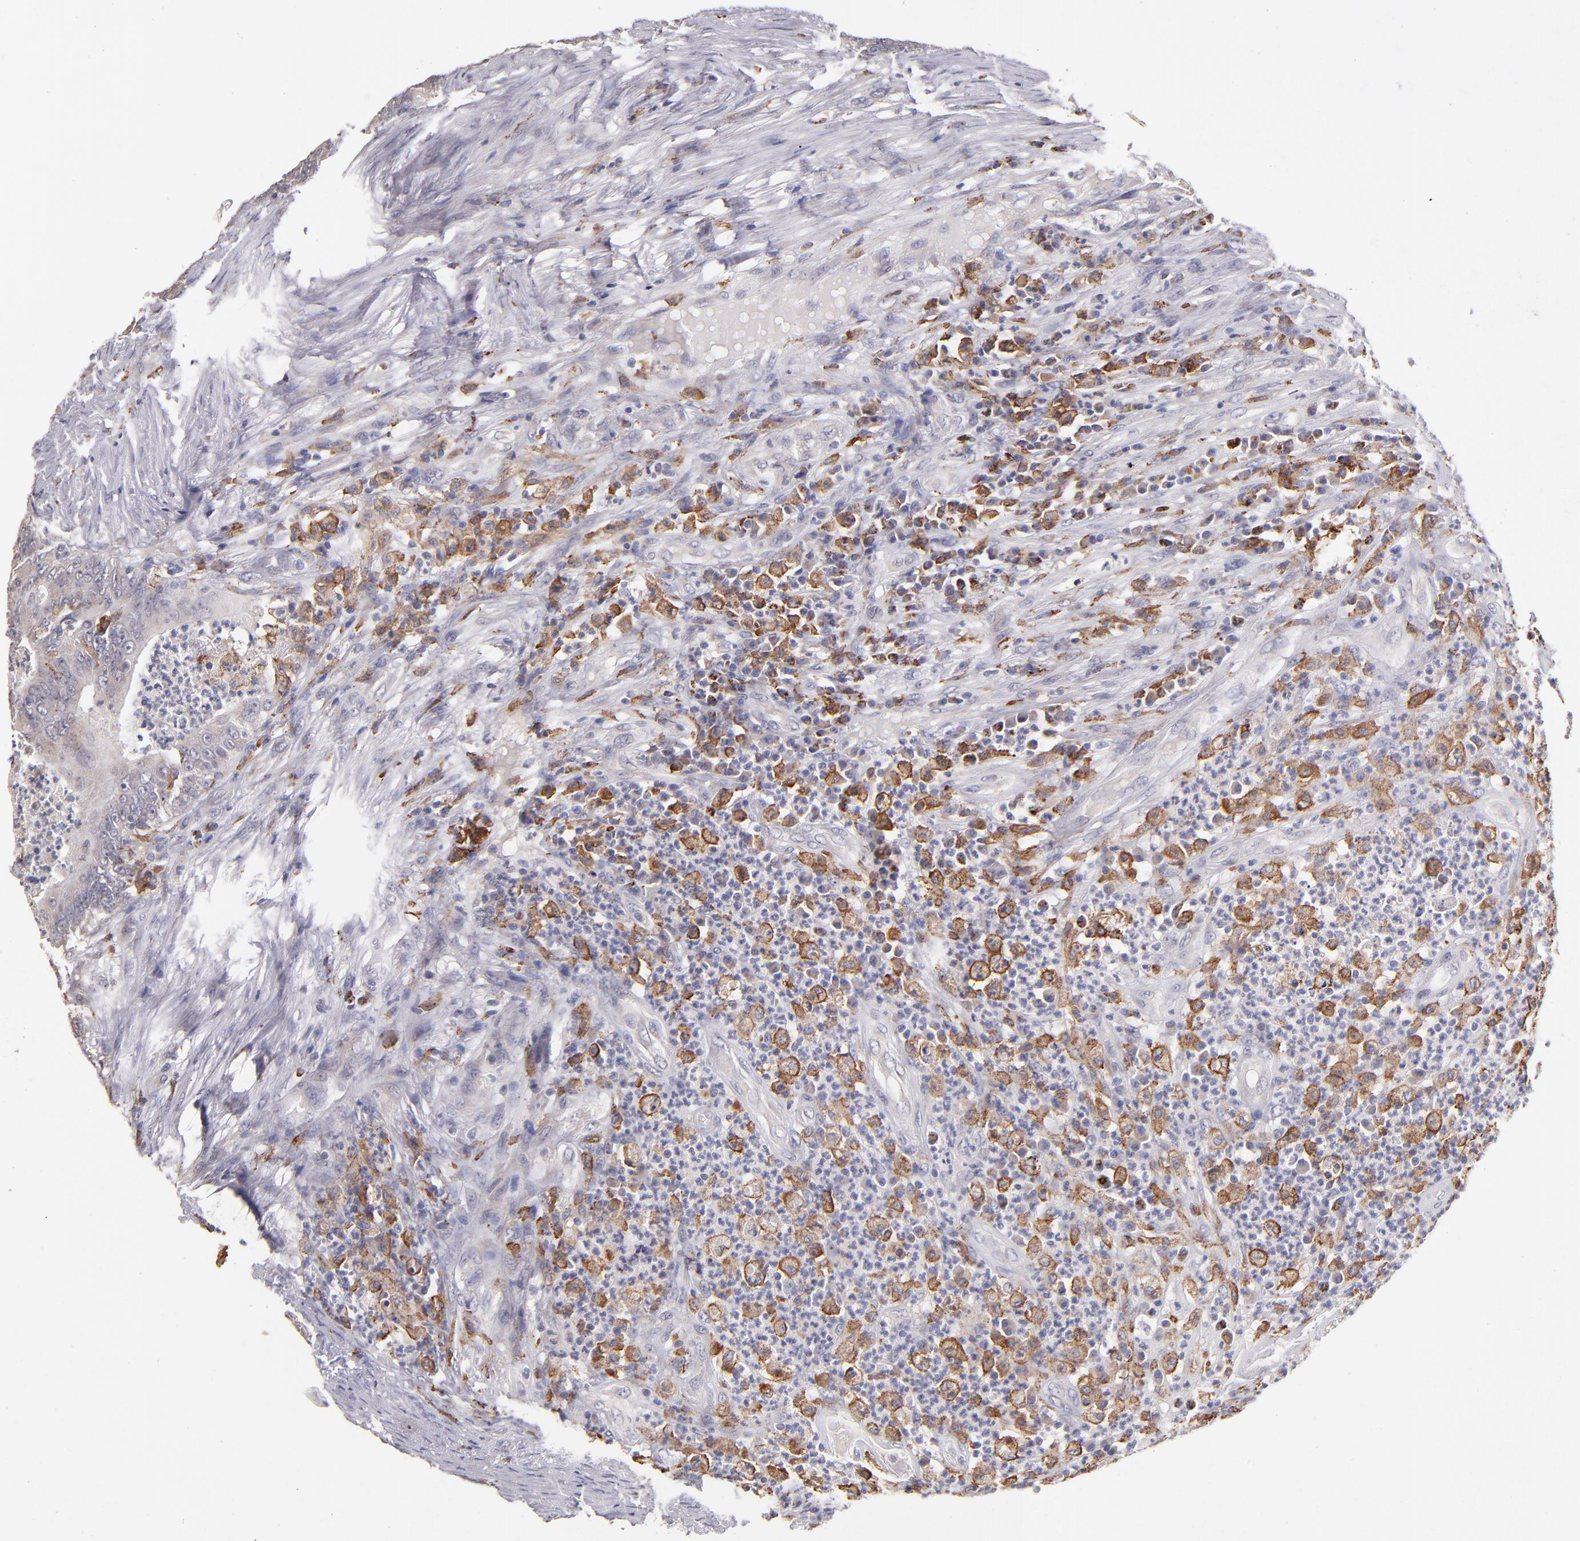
{"staining": {"intensity": "weak", "quantity": ">75%", "location": "cytoplasmic/membranous"}, "tissue": "colorectal cancer", "cell_type": "Tumor cells", "image_type": "cancer", "snomed": [{"axis": "morphology", "description": "Adenocarcinoma, NOS"}, {"axis": "topography", "description": "Colon"}], "caption": "Human colorectal cancer (adenocarcinoma) stained for a protein (brown) exhibits weak cytoplasmic/membranous positive staining in about >75% of tumor cells.", "gene": "GLDC", "patient": {"sex": "male", "age": 65}}